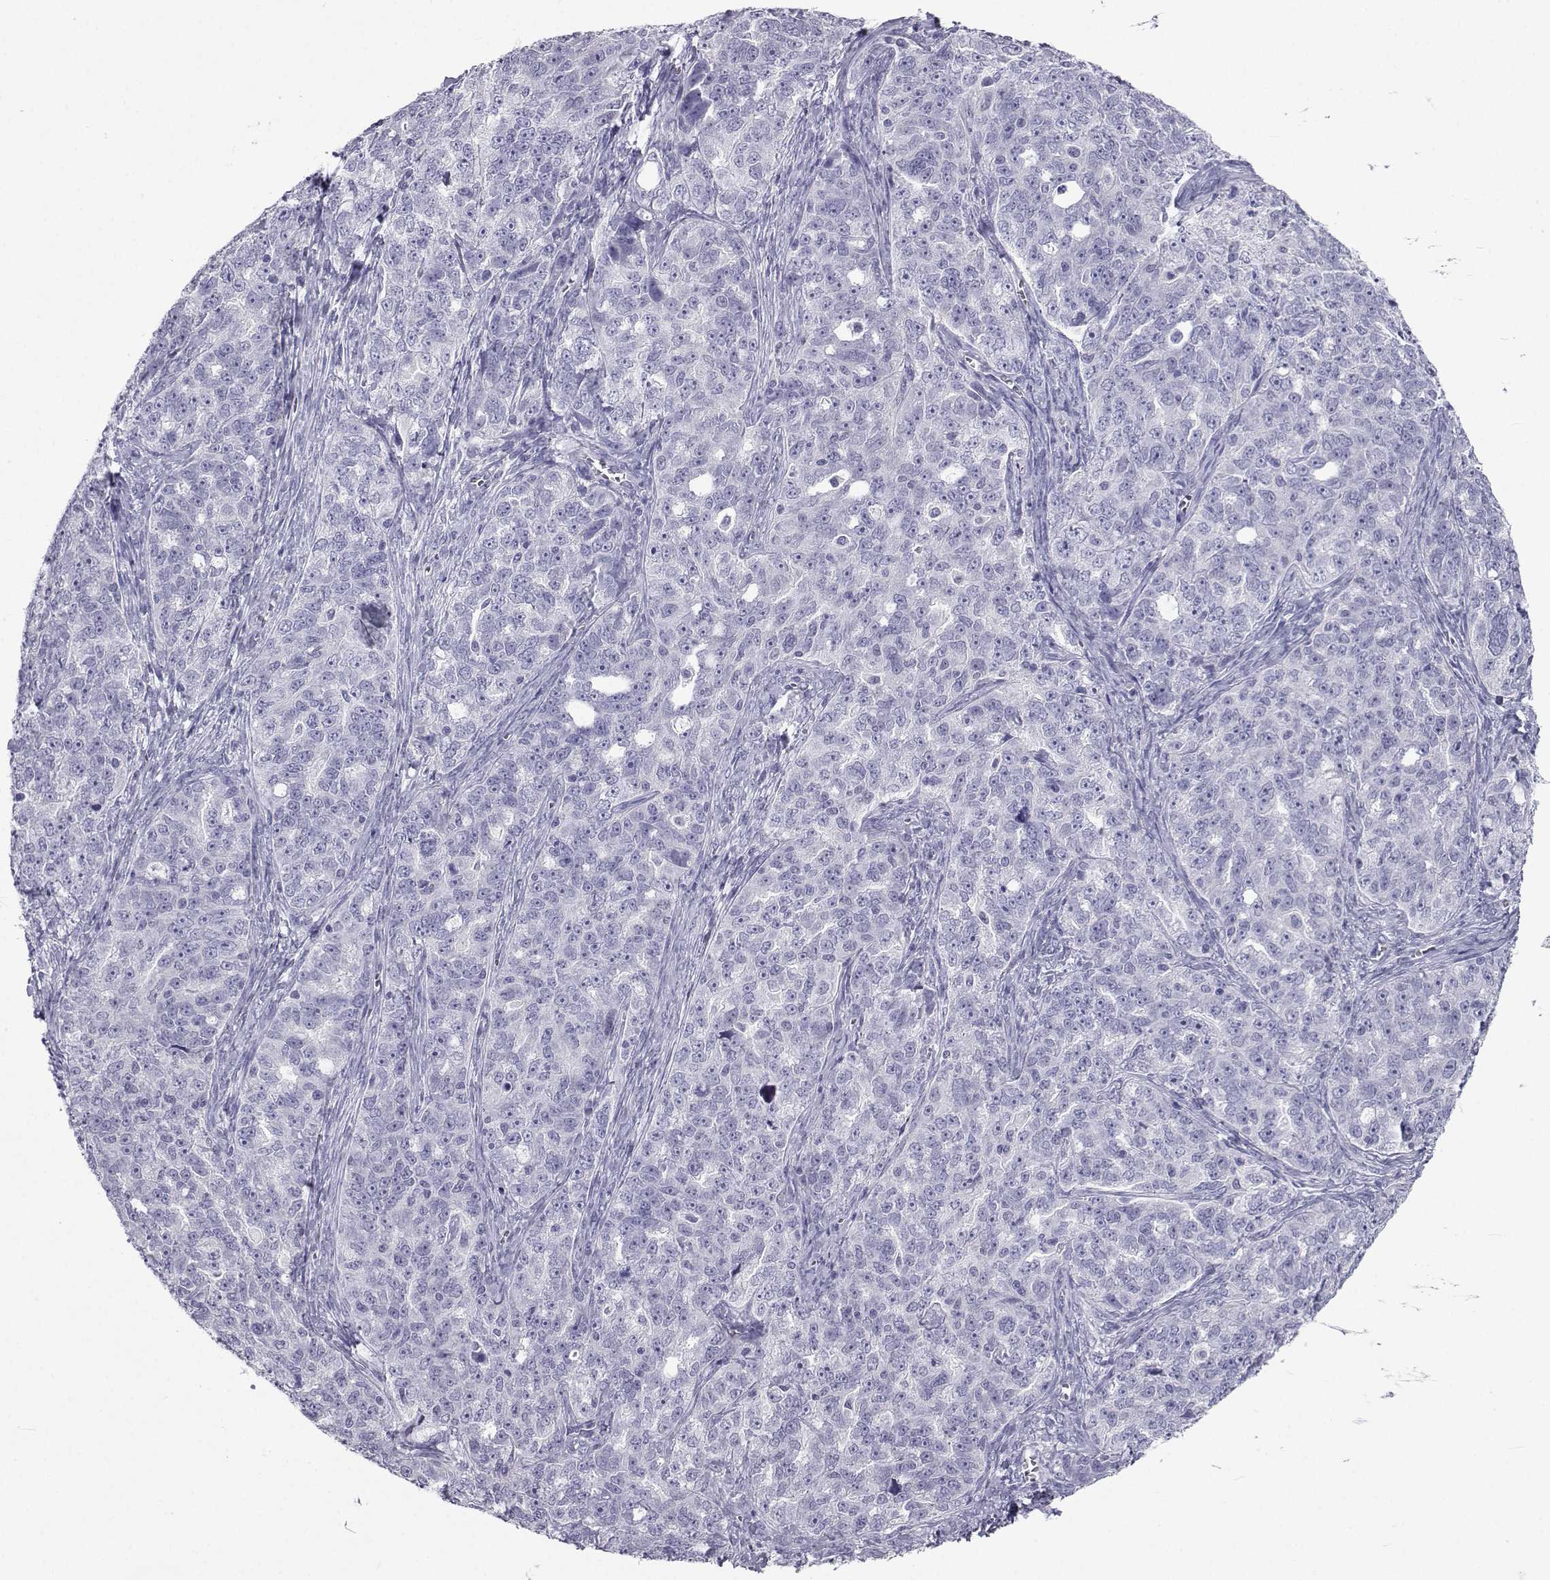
{"staining": {"intensity": "negative", "quantity": "none", "location": "none"}, "tissue": "ovarian cancer", "cell_type": "Tumor cells", "image_type": "cancer", "snomed": [{"axis": "morphology", "description": "Cystadenocarcinoma, serous, NOS"}, {"axis": "topography", "description": "Ovary"}], "caption": "High power microscopy micrograph of an IHC micrograph of ovarian cancer, revealing no significant expression in tumor cells.", "gene": "PCSK1N", "patient": {"sex": "female", "age": 51}}